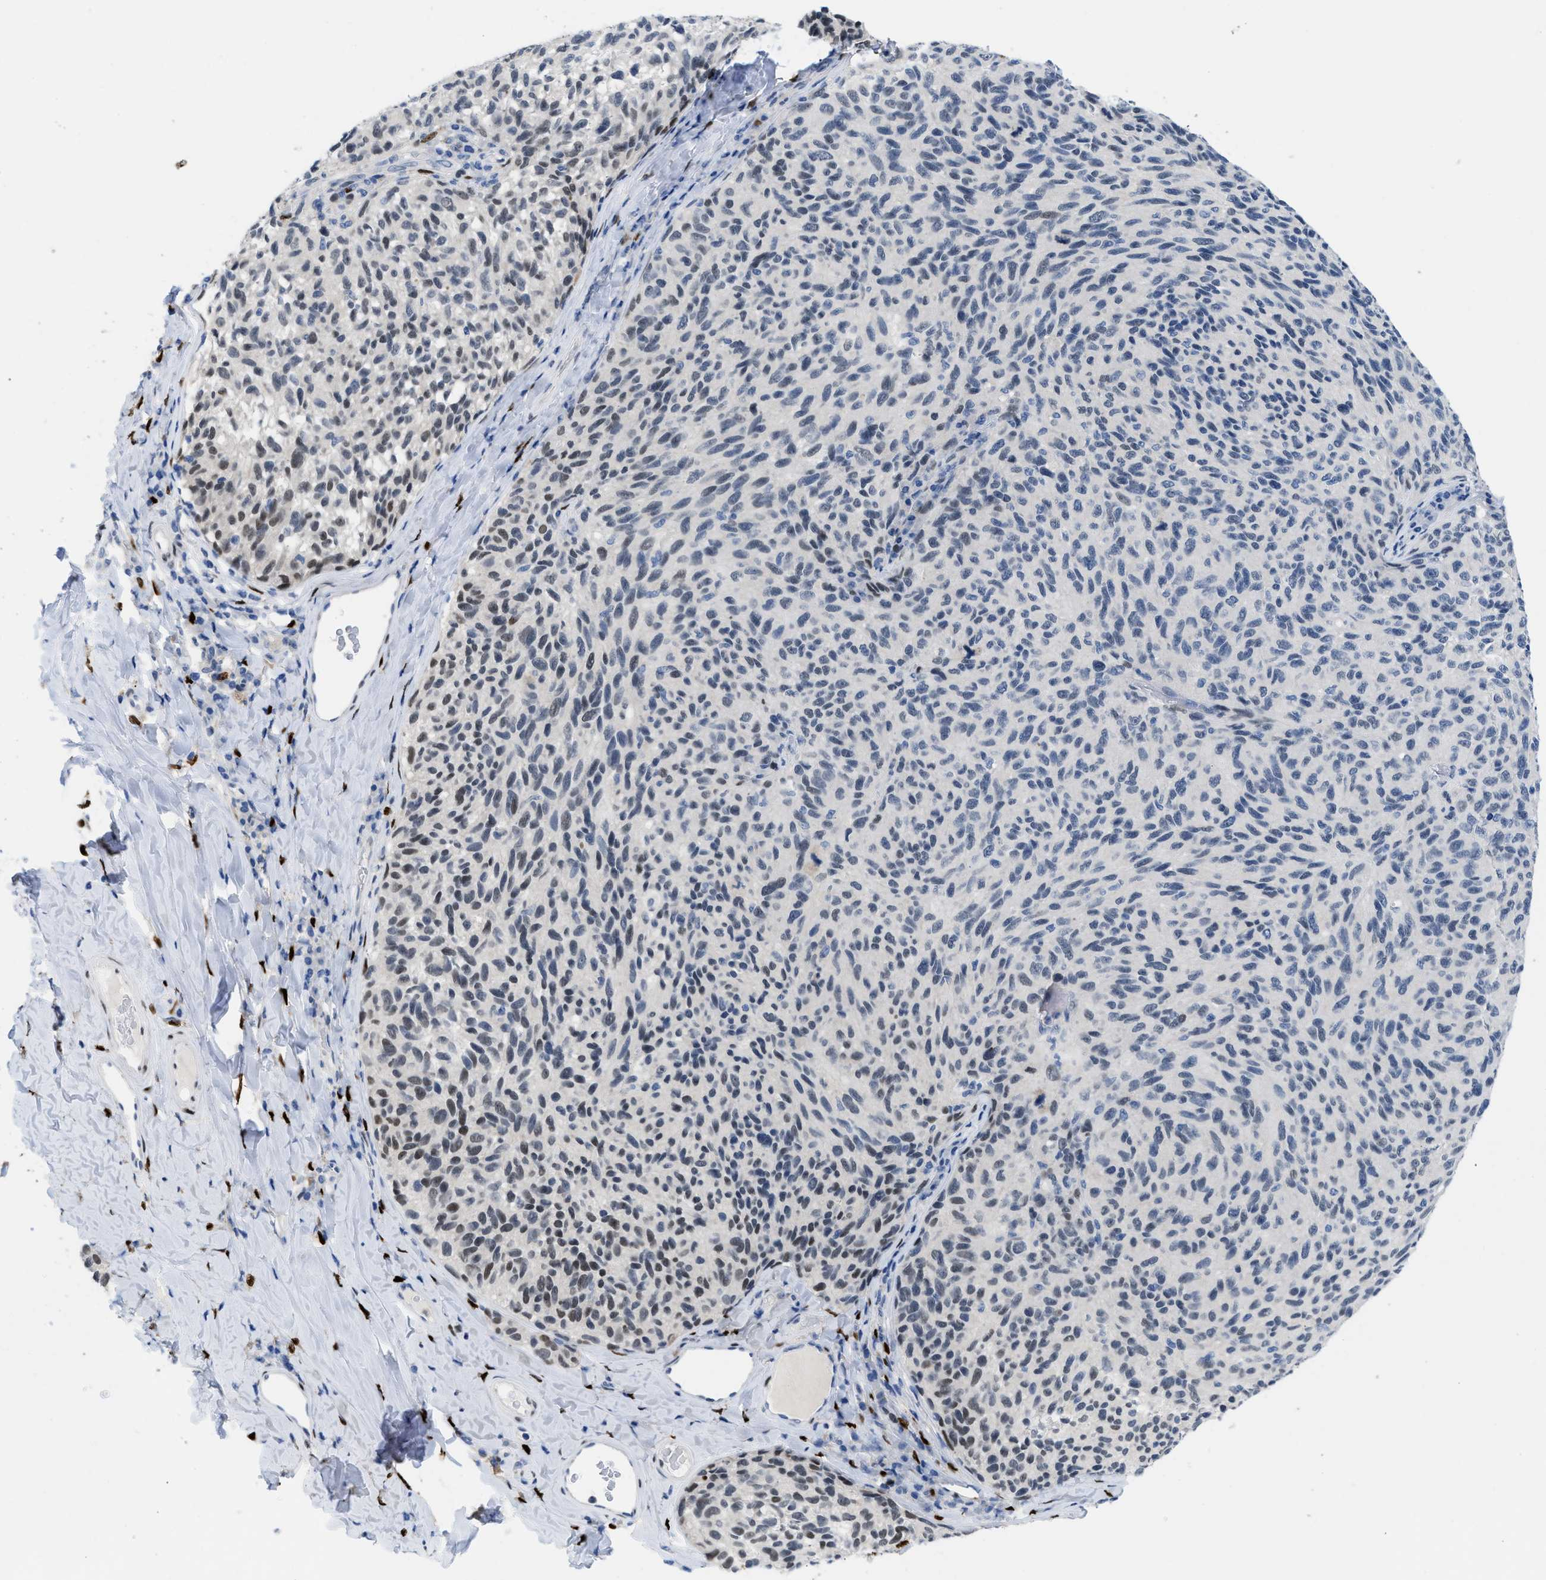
{"staining": {"intensity": "weak", "quantity": "<25%", "location": "nuclear"}, "tissue": "melanoma", "cell_type": "Tumor cells", "image_type": "cancer", "snomed": [{"axis": "morphology", "description": "Malignant melanoma, NOS"}, {"axis": "topography", "description": "Skin"}], "caption": "Protein analysis of malignant melanoma shows no significant staining in tumor cells.", "gene": "NFIX", "patient": {"sex": "female", "age": 73}}